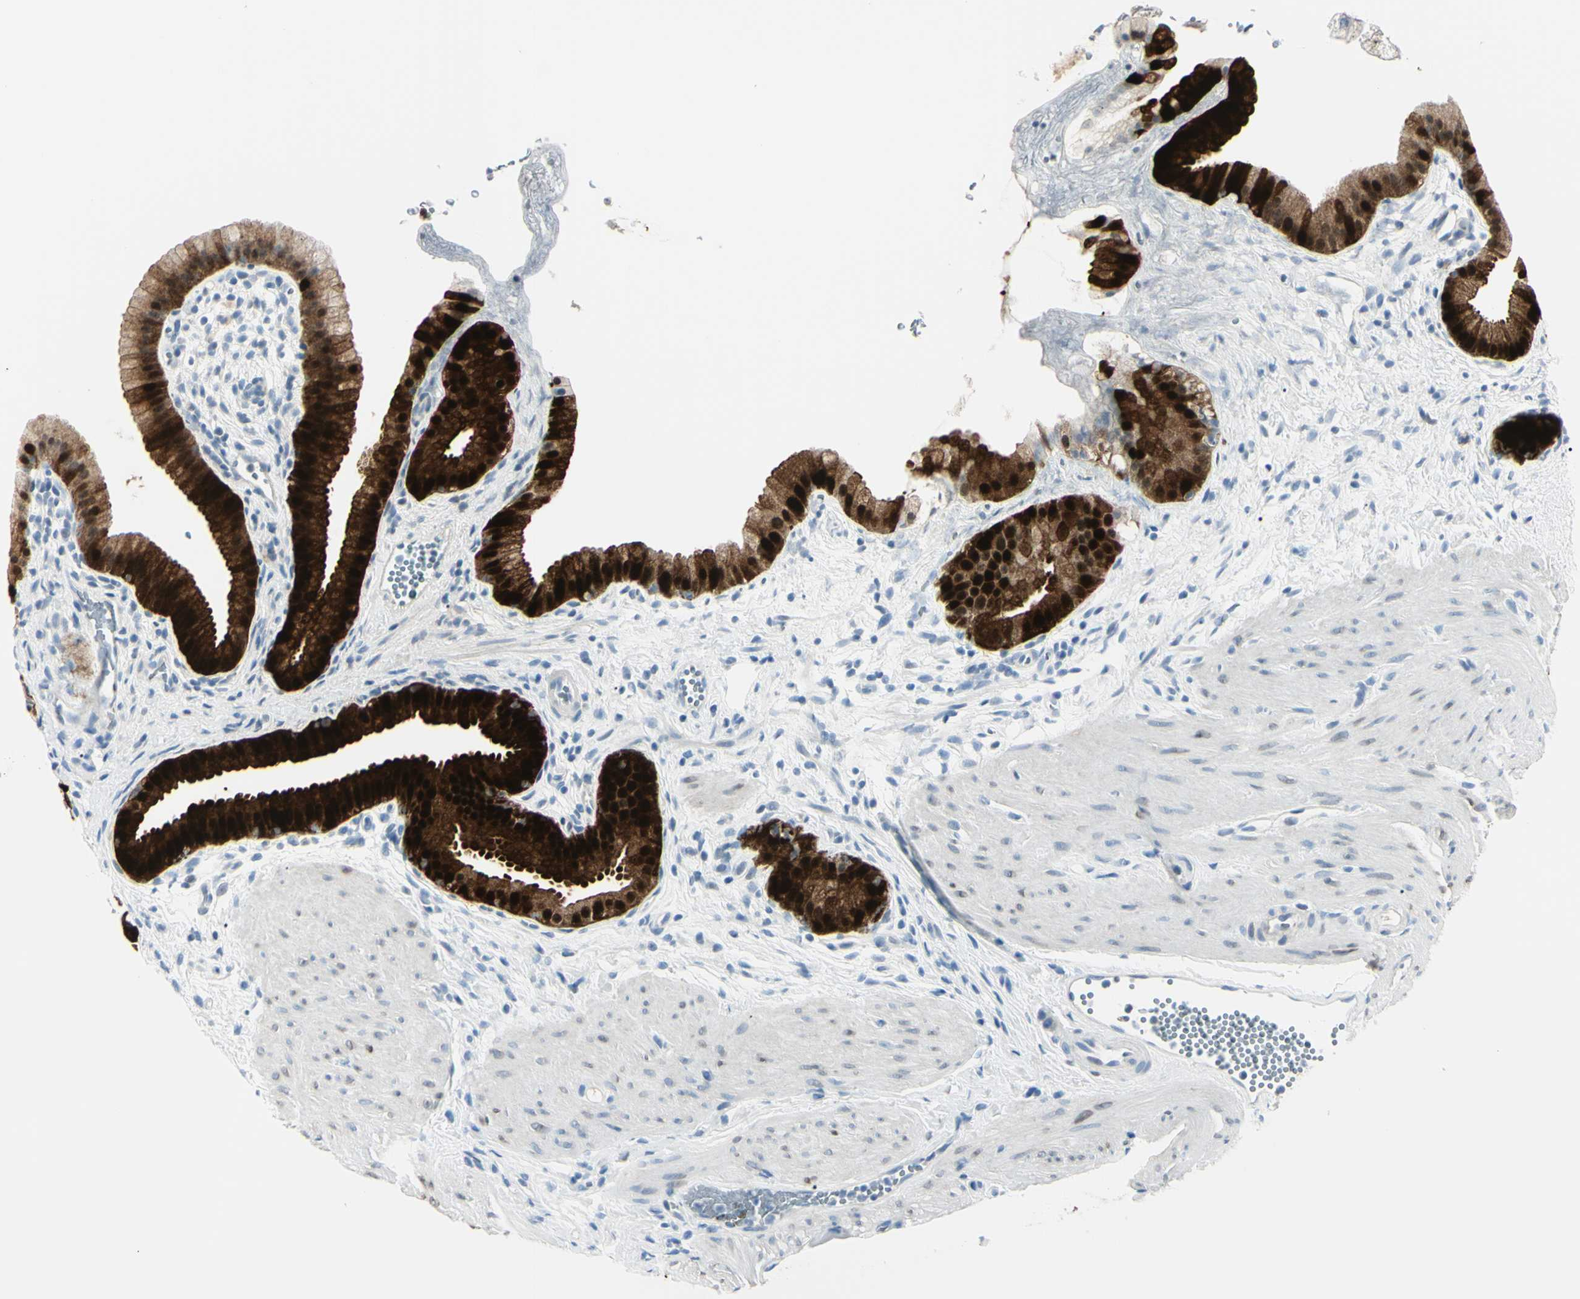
{"staining": {"intensity": "strong", "quantity": ">75%", "location": "cytoplasmic/membranous,nuclear"}, "tissue": "gallbladder", "cell_type": "Glandular cells", "image_type": "normal", "snomed": [{"axis": "morphology", "description": "Normal tissue, NOS"}, {"axis": "topography", "description": "Gallbladder"}], "caption": "Glandular cells display high levels of strong cytoplasmic/membranous,nuclear expression in about >75% of cells in benign gallbladder.", "gene": "CA2", "patient": {"sex": "female", "age": 64}}